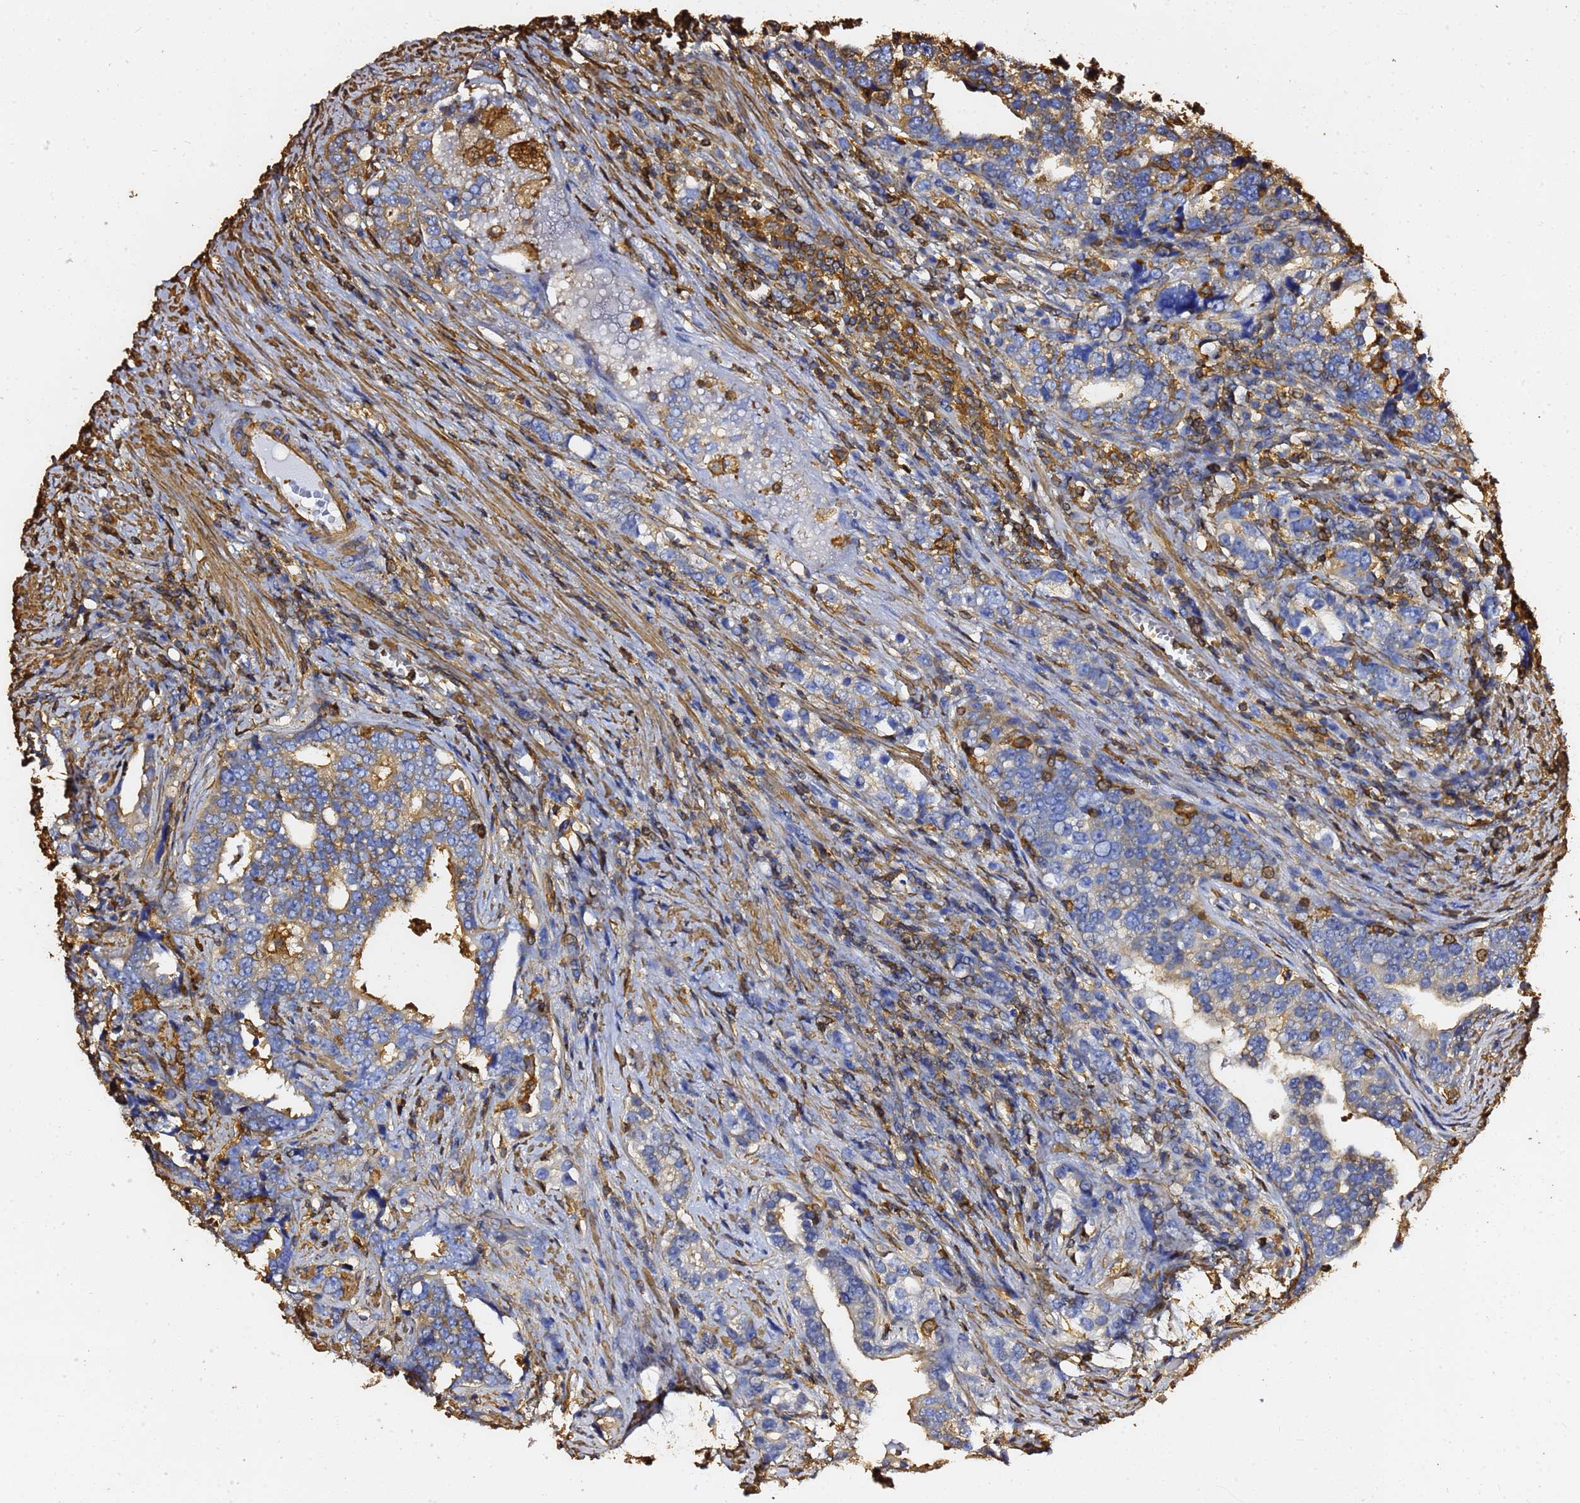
{"staining": {"intensity": "moderate", "quantity": "25%-75%", "location": "cytoplasmic/membranous"}, "tissue": "prostate cancer", "cell_type": "Tumor cells", "image_type": "cancer", "snomed": [{"axis": "morphology", "description": "Adenocarcinoma, High grade"}, {"axis": "topography", "description": "Prostate"}], "caption": "An image showing moderate cytoplasmic/membranous expression in approximately 25%-75% of tumor cells in high-grade adenocarcinoma (prostate), as visualized by brown immunohistochemical staining.", "gene": "ACTB", "patient": {"sex": "male", "age": 71}}